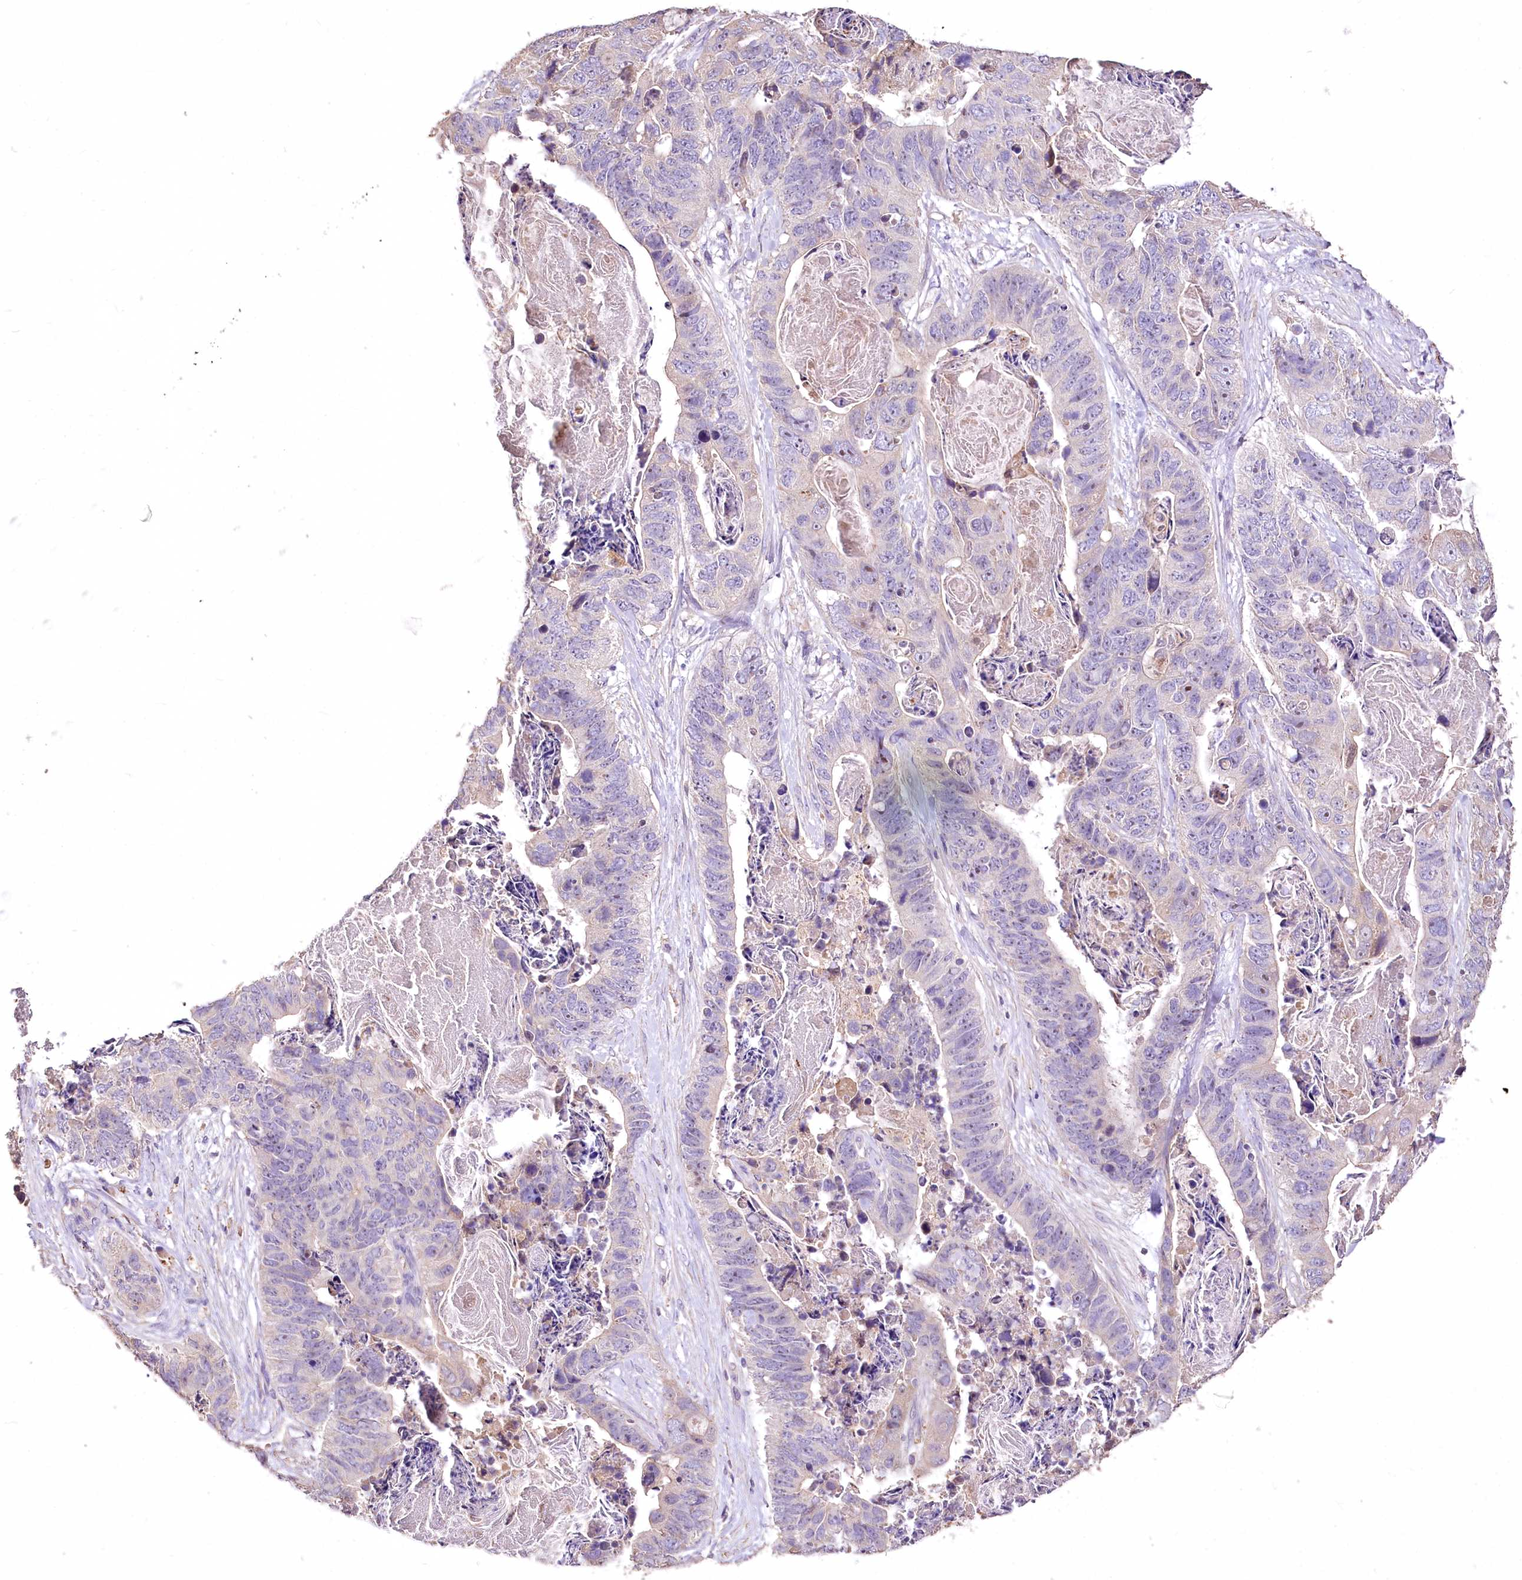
{"staining": {"intensity": "weak", "quantity": "<25%", "location": "cytoplasmic/membranous"}, "tissue": "stomach cancer", "cell_type": "Tumor cells", "image_type": "cancer", "snomed": [{"axis": "morphology", "description": "Adenocarcinoma, NOS"}, {"axis": "topography", "description": "Stomach"}], "caption": "Tumor cells are negative for brown protein staining in stomach adenocarcinoma.", "gene": "PCYOX1L", "patient": {"sex": "female", "age": 89}}